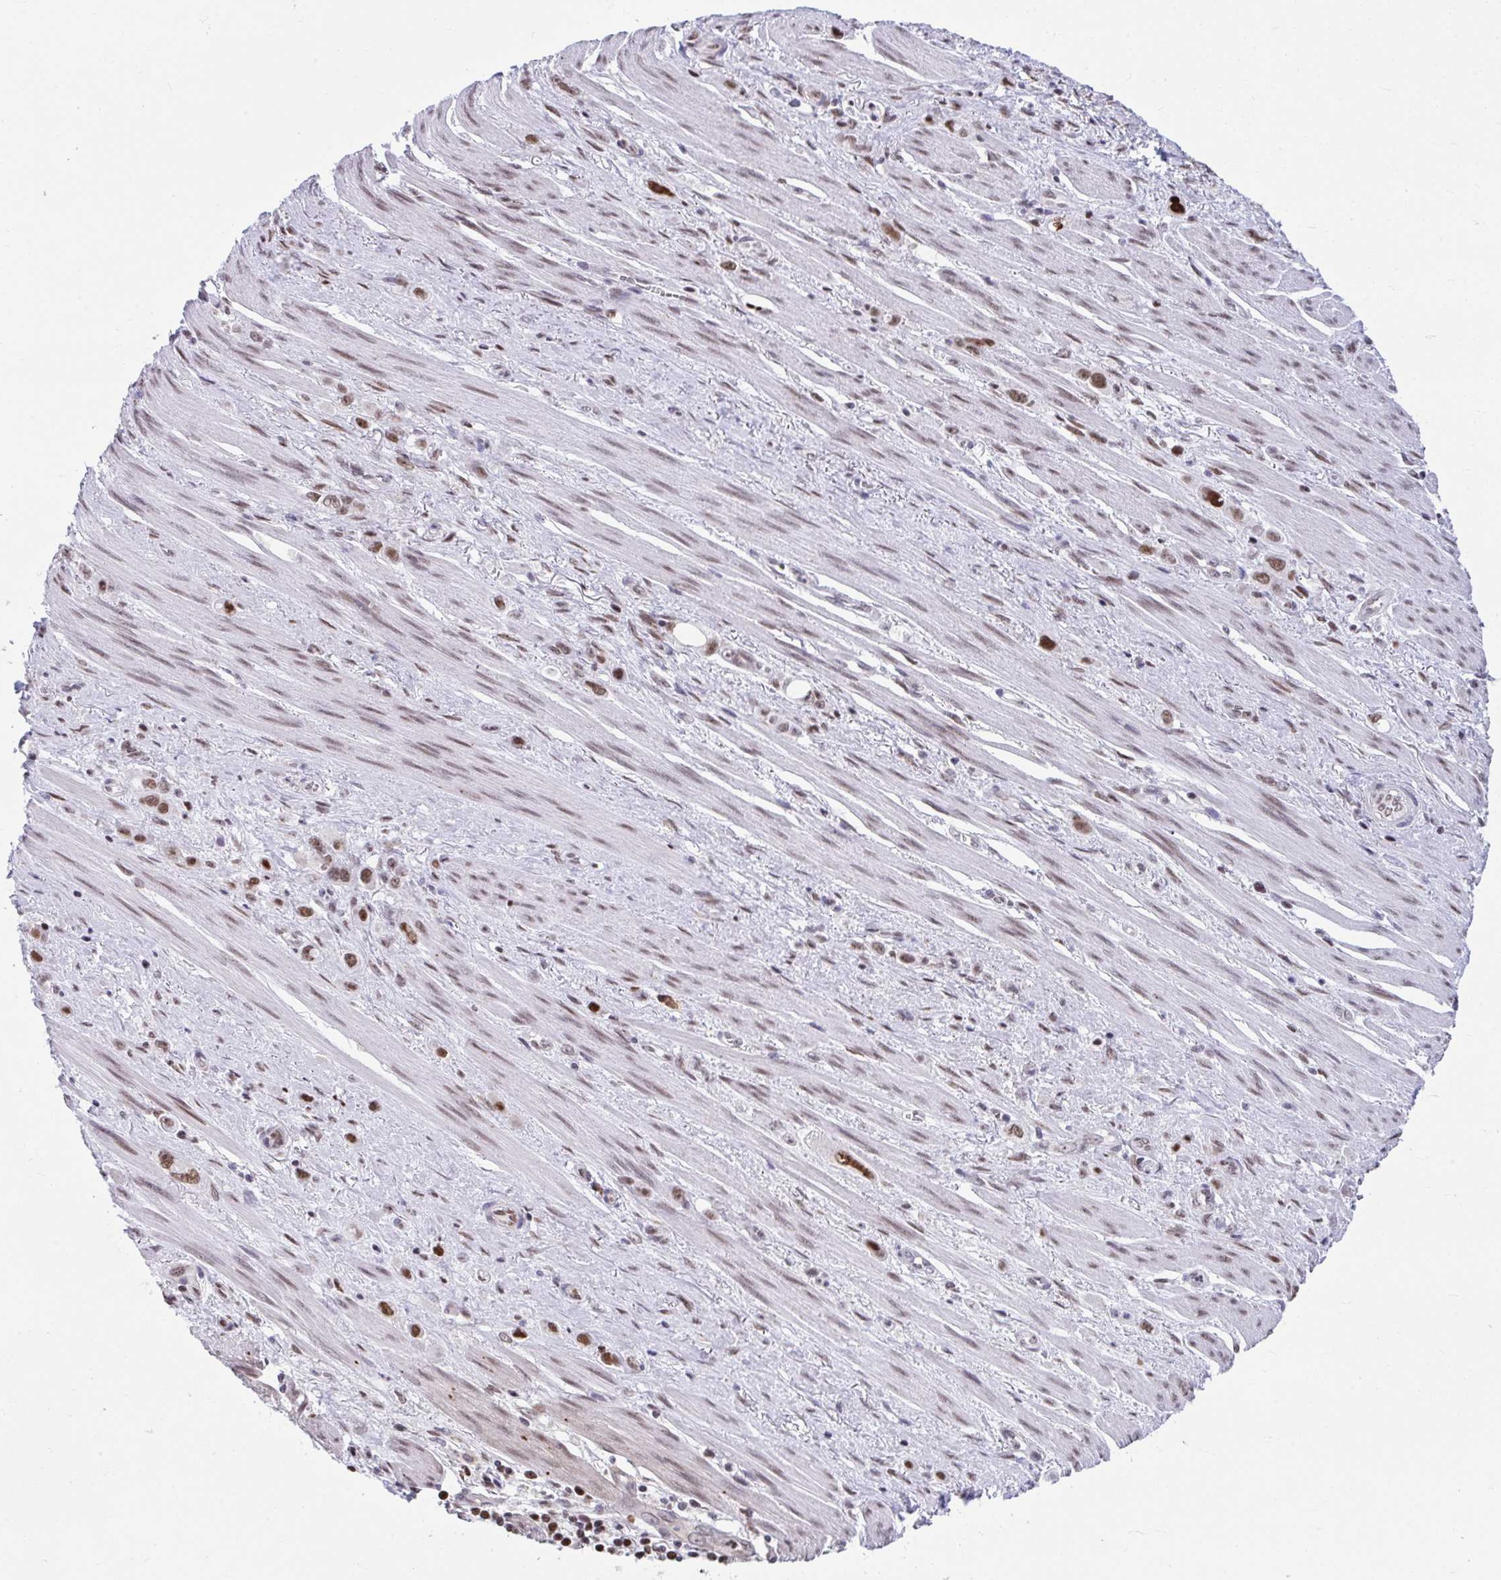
{"staining": {"intensity": "moderate", "quantity": ">75%", "location": "nuclear"}, "tissue": "stomach cancer", "cell_type": "Tumor cells", "image_type": "cancer", "snomed": [{"axis": "morphology", "description": "Adenocarcinoma, NOS"}, {"axis": "topography", "description": "Stomach, upper"}], "caption": "This photomicrograph reveals stomach cancer stained with immunohistochemistry (IHC) to label a protein in brown. The nuclear of tumor cells show moderate positivity for the protein. Nuclei are counter-stained blue.", "gene": "SLC35C2", "patient": {"sex": "male", "age": 75}}